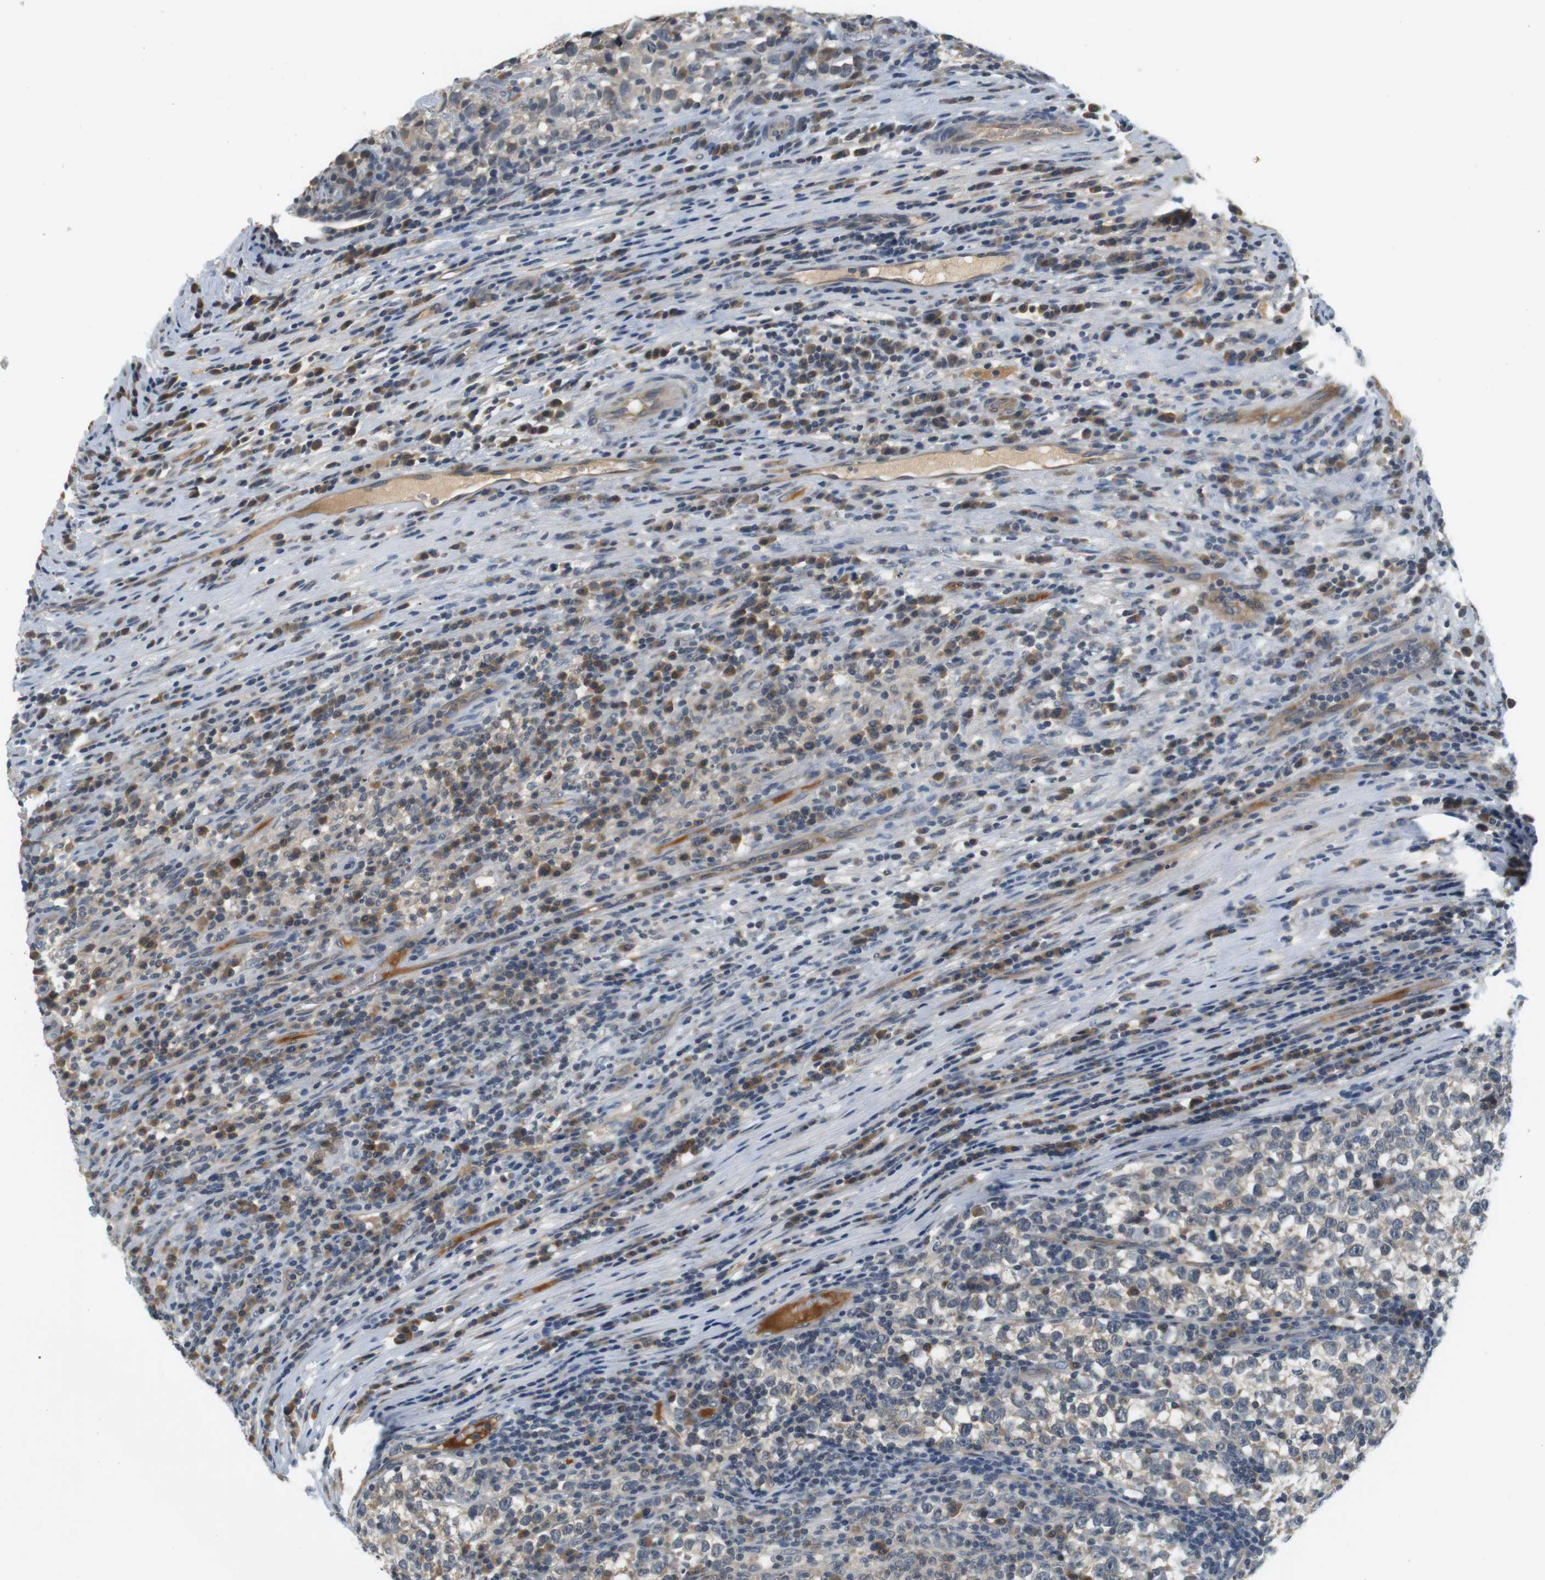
{"staining": {"intensity": "negative", "quantity": "none", "location": "none"}, "tissue": "testis cancer", "cell_type": "Tumor cells", "image_type": "cancer", "snomed": [{"axis": "morphology", "description": "Normal tissue, NOS"}, {"axis": "morphology", "description": "Seminoma, NOS"}, {"axis": "topography", "description": "Testis"}], "caption": "This is an immunohistochemistry micrograph of human testis cancer (seminoma). There is no positivity in tumor cells.", "gene": "WNT7A", "patient": {"sex": "male", "age": 43}}